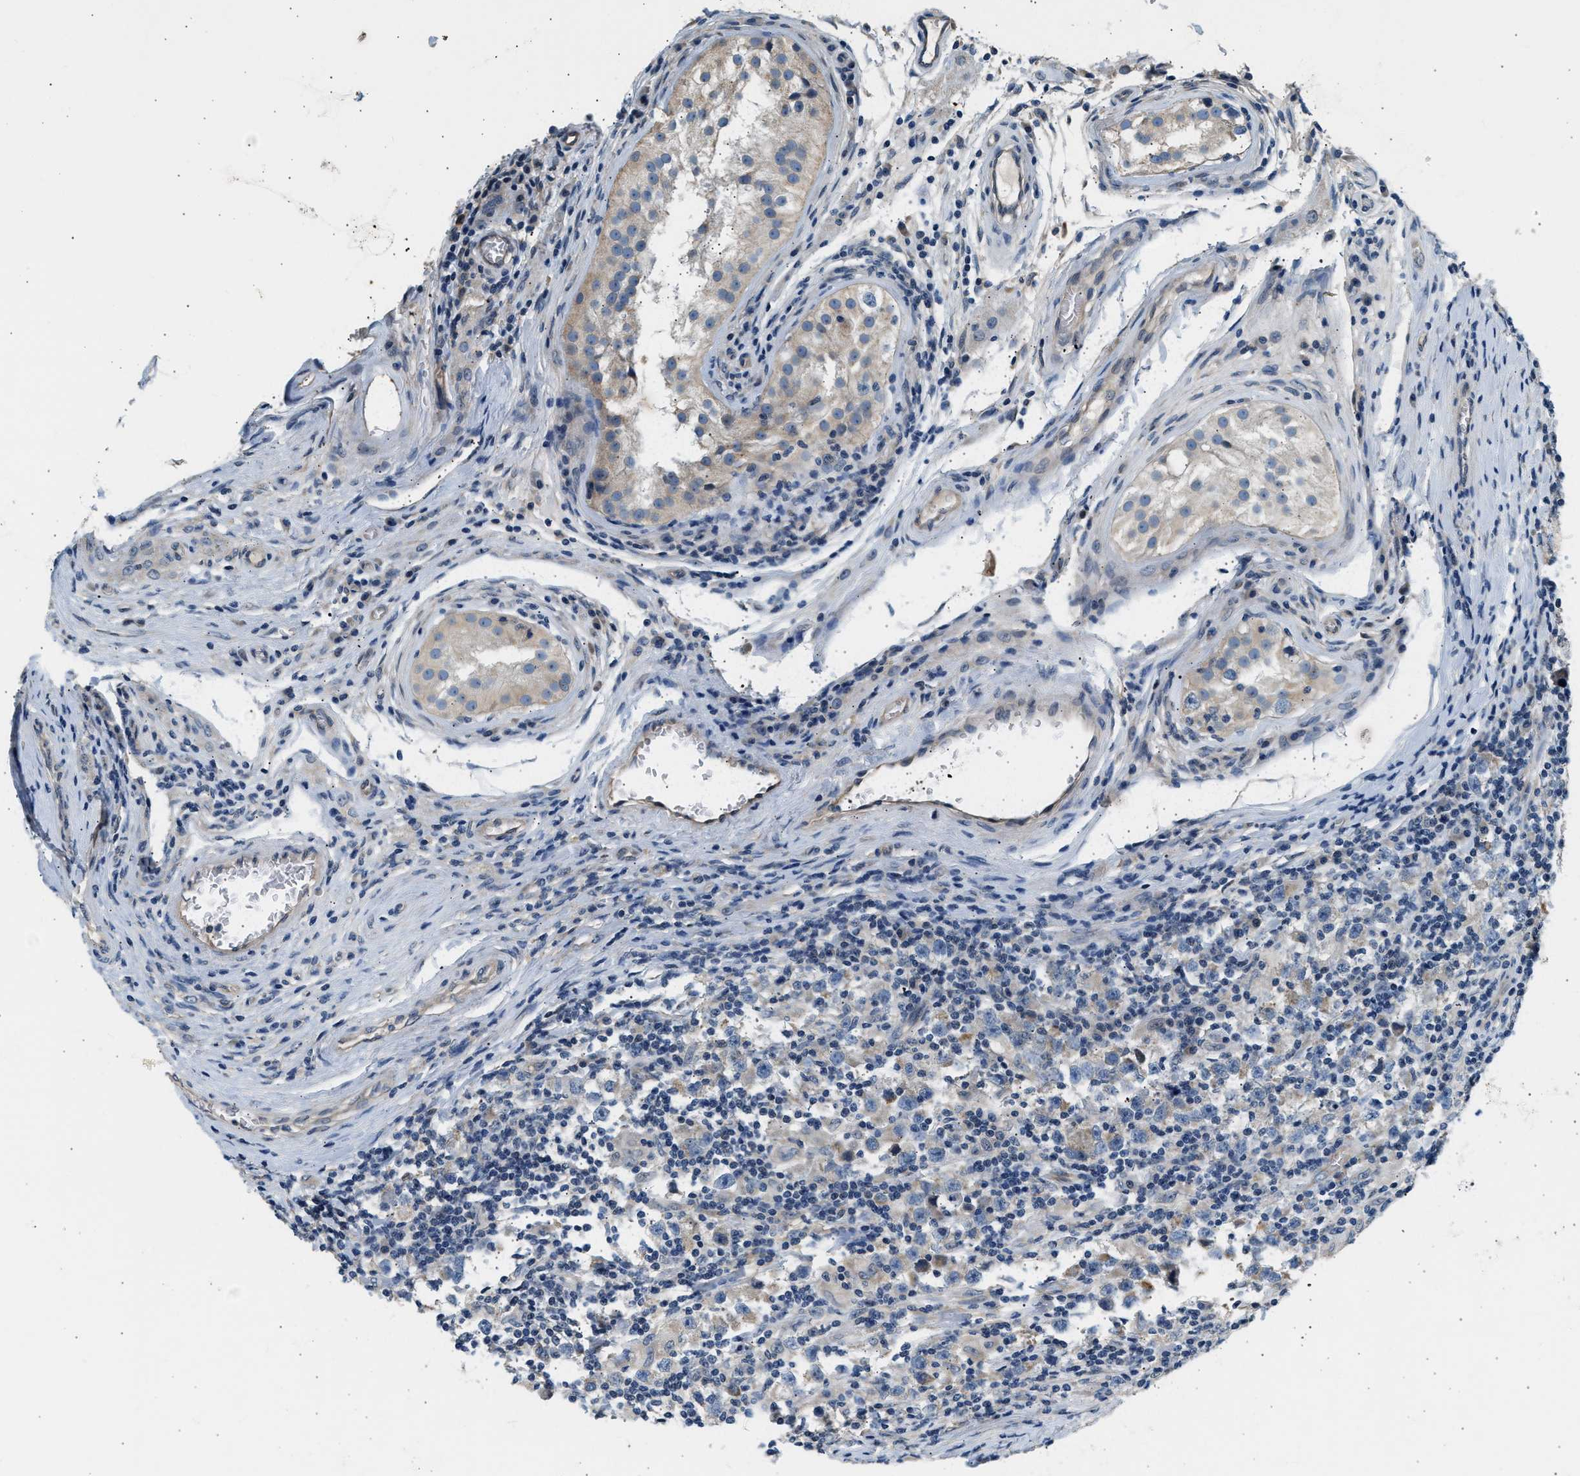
{"staining": {"intensity": "negative", "quantity": "none", "location": "none"}, "tissue": "testis cancer", "cell_type": "Tumor cells", "image_type": "cancer", "snomed": [{"axis": "morphology", "description": "Carcinoma, Embryonal, NOS"}, {"axis": "topography", "description": "Testis"}], "caption": "Tumor cells show no significant staining in testis cancer (embryonal carcinoma).", "gene": "WDR31", "patient": {"sex": "male", "age": 21}}